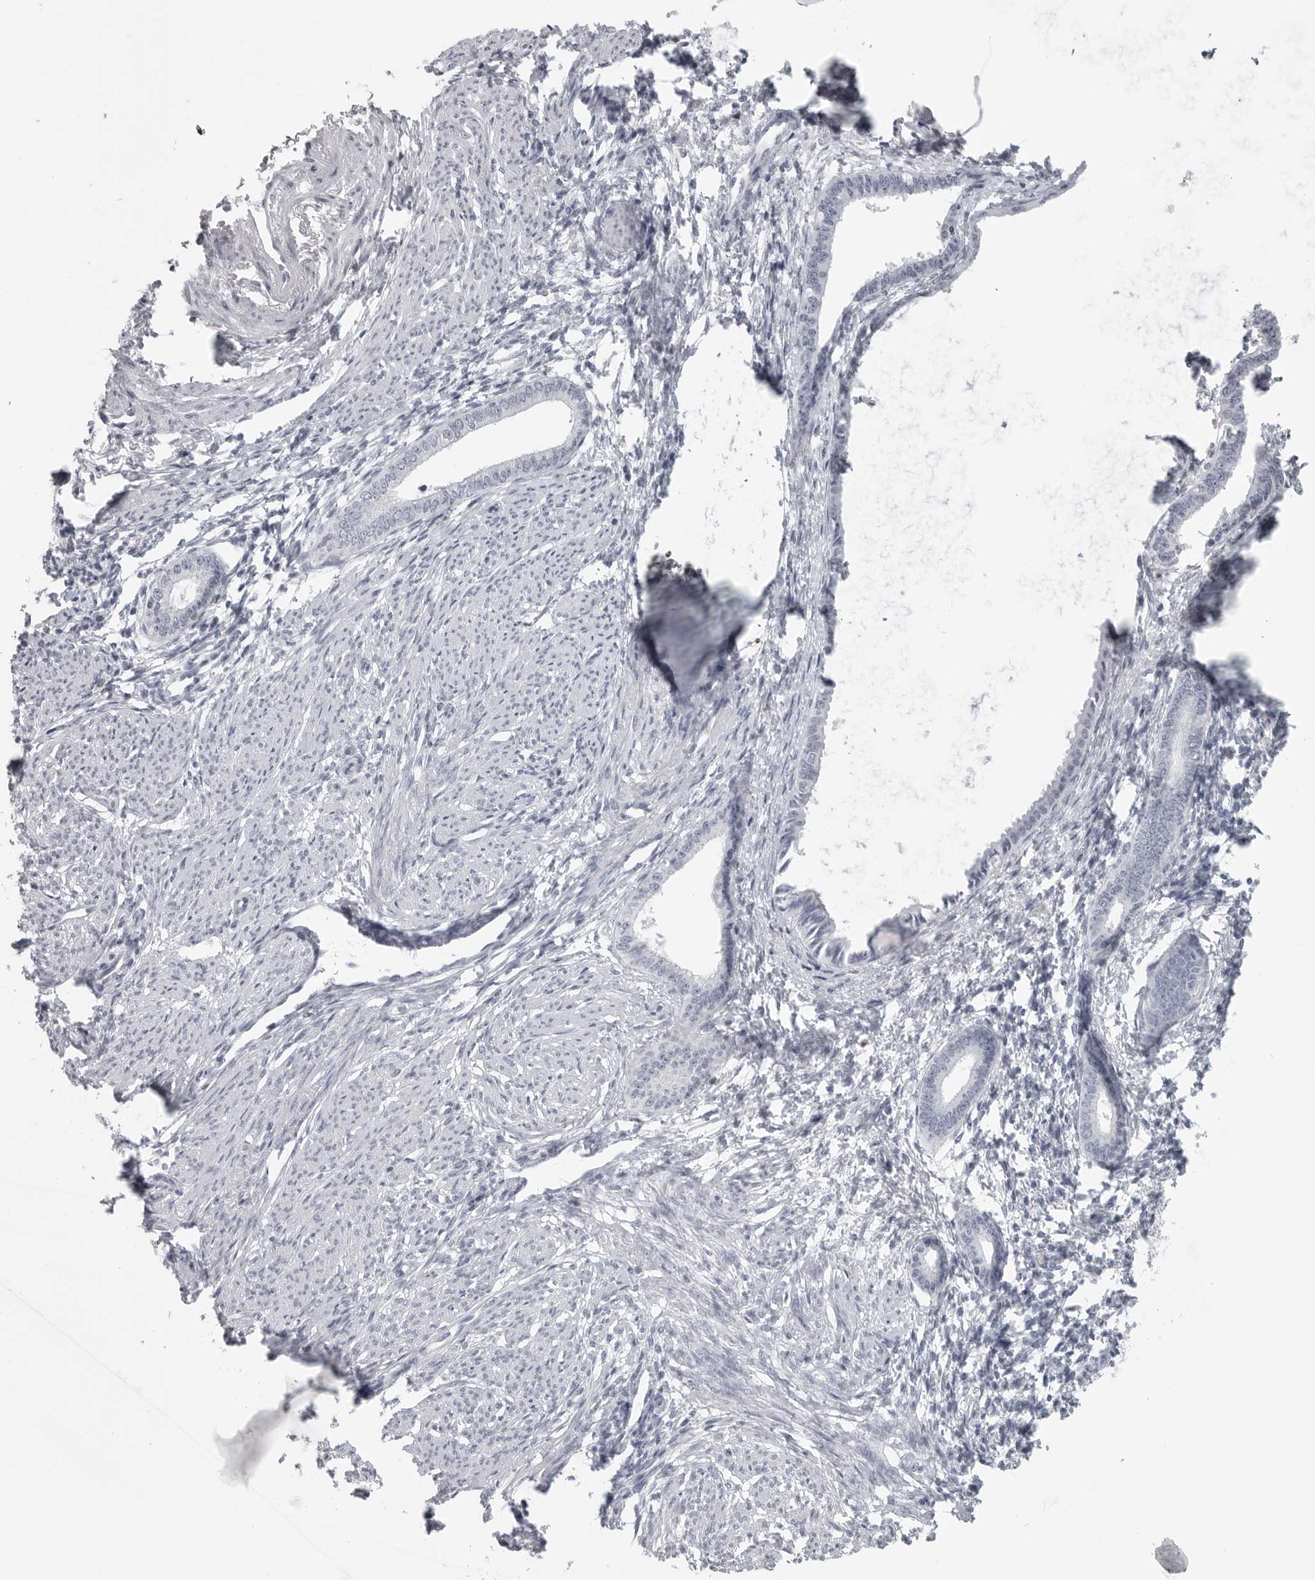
{"staining": {"intensity": "negative", "quantity": "none", "location": "none"}, "tissue": "endometrium", "cell_type": "Cells in endometrial stroma", "image_type": "normal", "snomed": [{"axis": "morphology", "description": "Normal tissue, NOS"}, {"axis": "topography", "description": "Endometrium"}], "caption": "Histopathology image shows no protein positivity in cells in endometrial stroma of unremarkable endometrium.", "gene": "SATB2", "patient": {"sex": "female", "age": 56}}